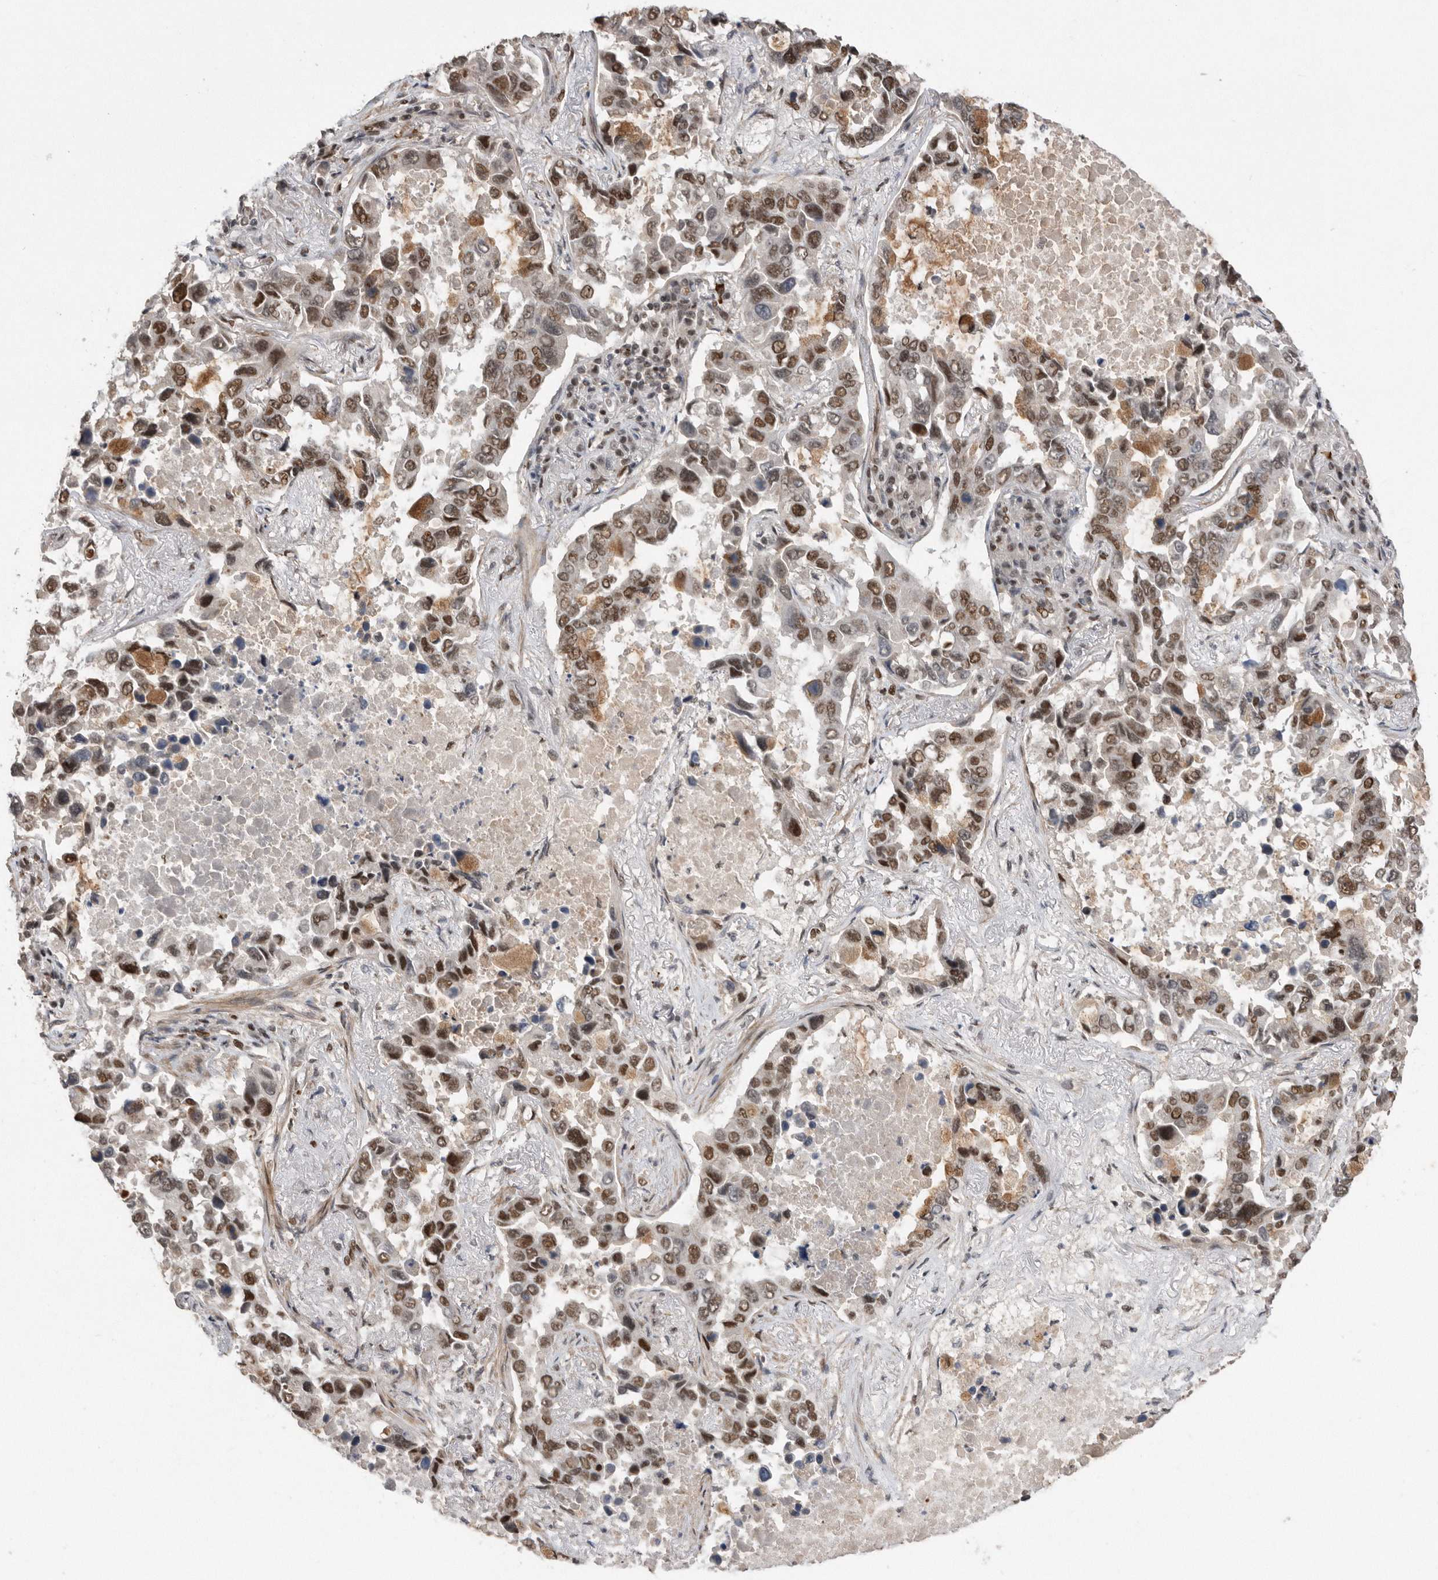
{"staining": {"intensity": "moderate", "quantity": ">75%", "location": "nuclear"}, "tissue": "lung cancer", "cell_type": "Tumor cells", "image_type": "cancer", "snomed": [{"axis": "morphology", "description": "Adenocarcinoma, NOS"}, {"axis": "topography", "description": "Lung"}], "caption": "Immunohistochemical staining of adenocarcinoma (lung) reveals medium levels of moderate nuclear protein staining in approximately >75% of tumor cells.", "gene": "TDRD3", "patient": {"sex": "male", "age": 64}}